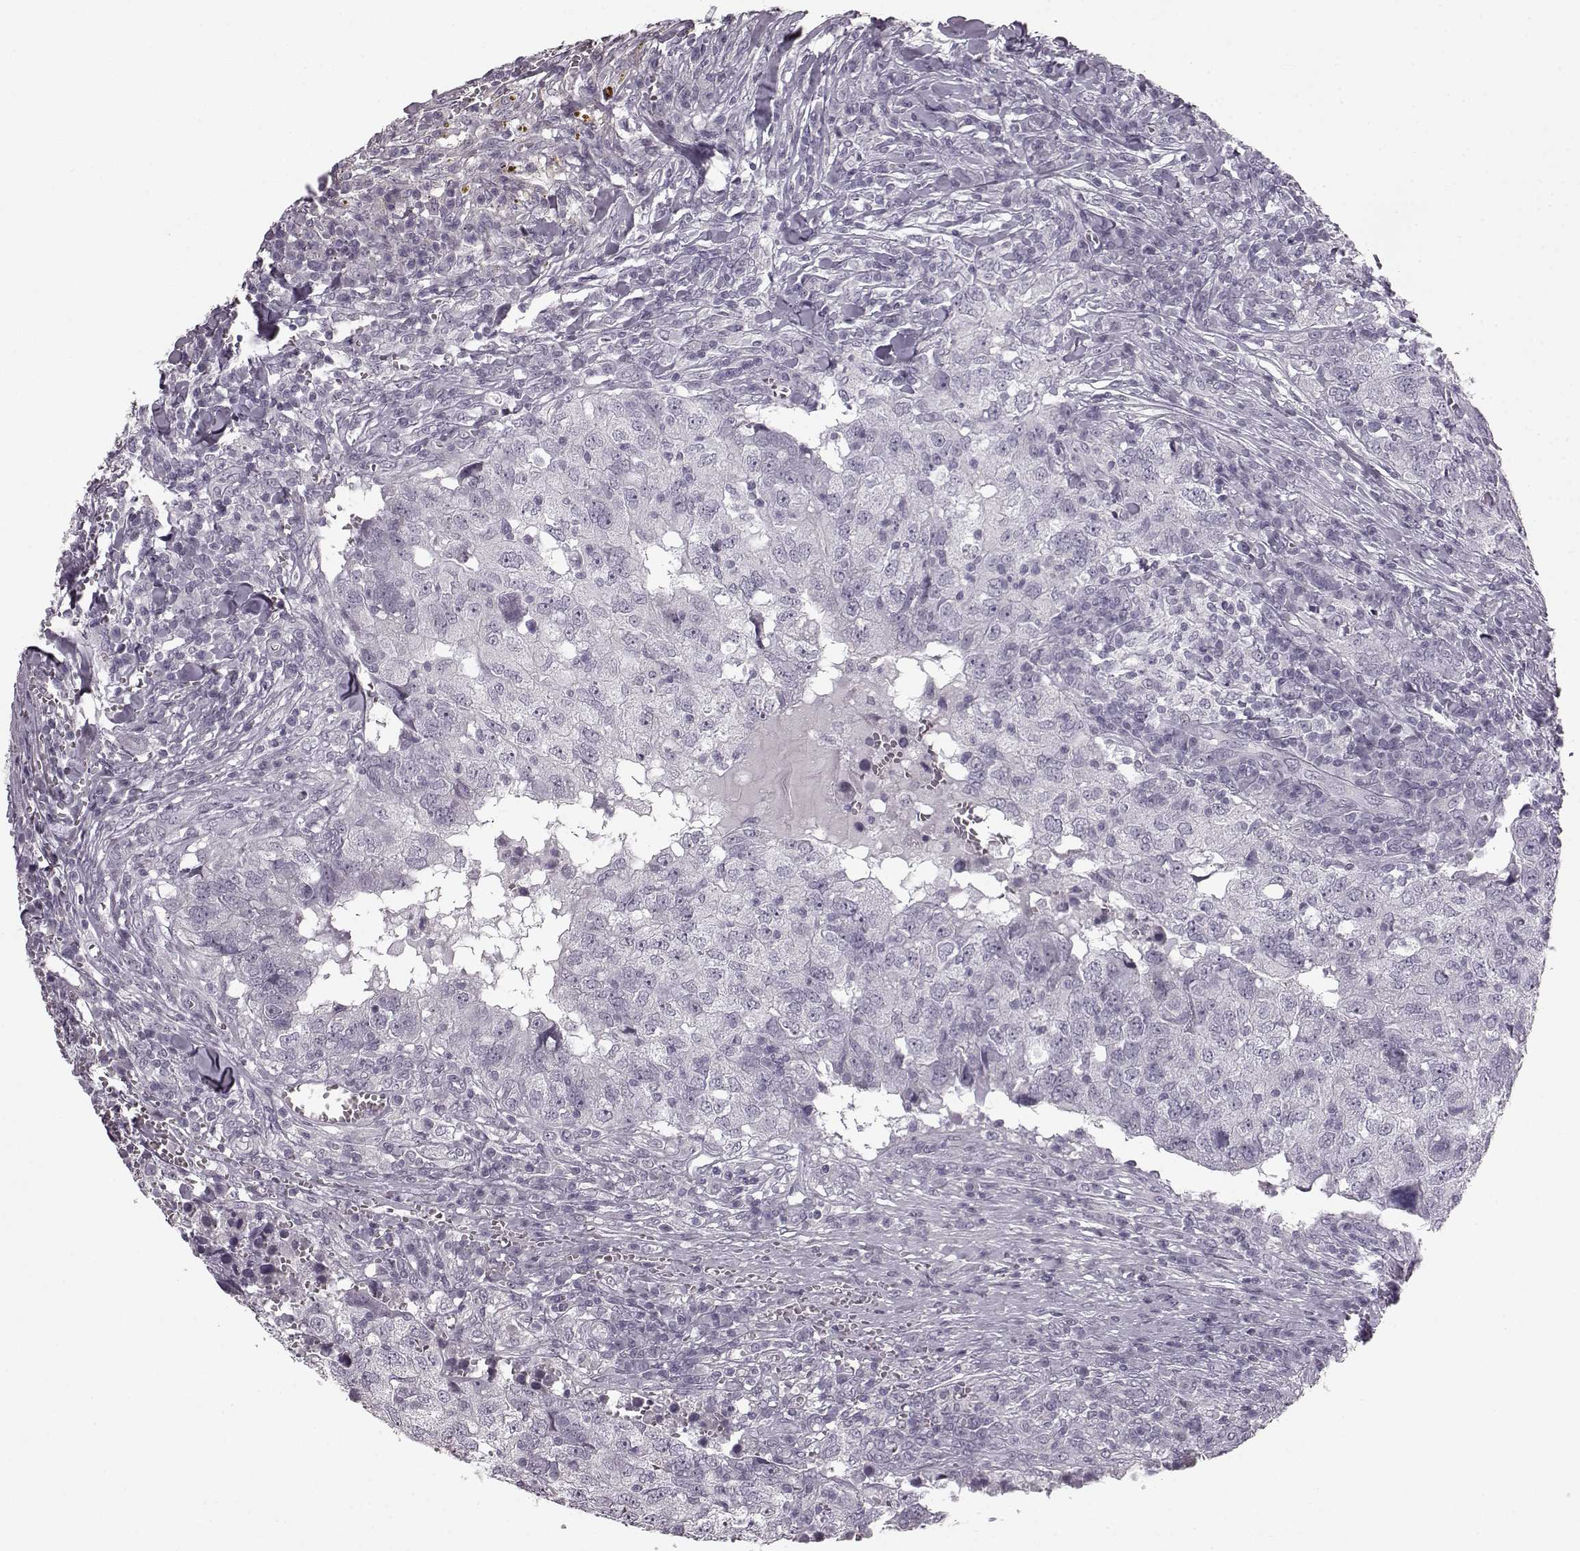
{"staining": {"intensity": "negative", "quantity": "none", "location": "none"}, "tissue": "breast cancer", "cell_type": "Tumor cells", "image_type": "cancer", "snomed": [{"axis": "morphology", "description": "Duct carcinoma"}, {"axis": "topography", "description": "Breast"}], "caption": "Breast cancer was stained to show a protein in brown. There is no significant staining in tumor cells.", "gene": "SEMG2", "patient": {"sex": "female", "age": 30}}